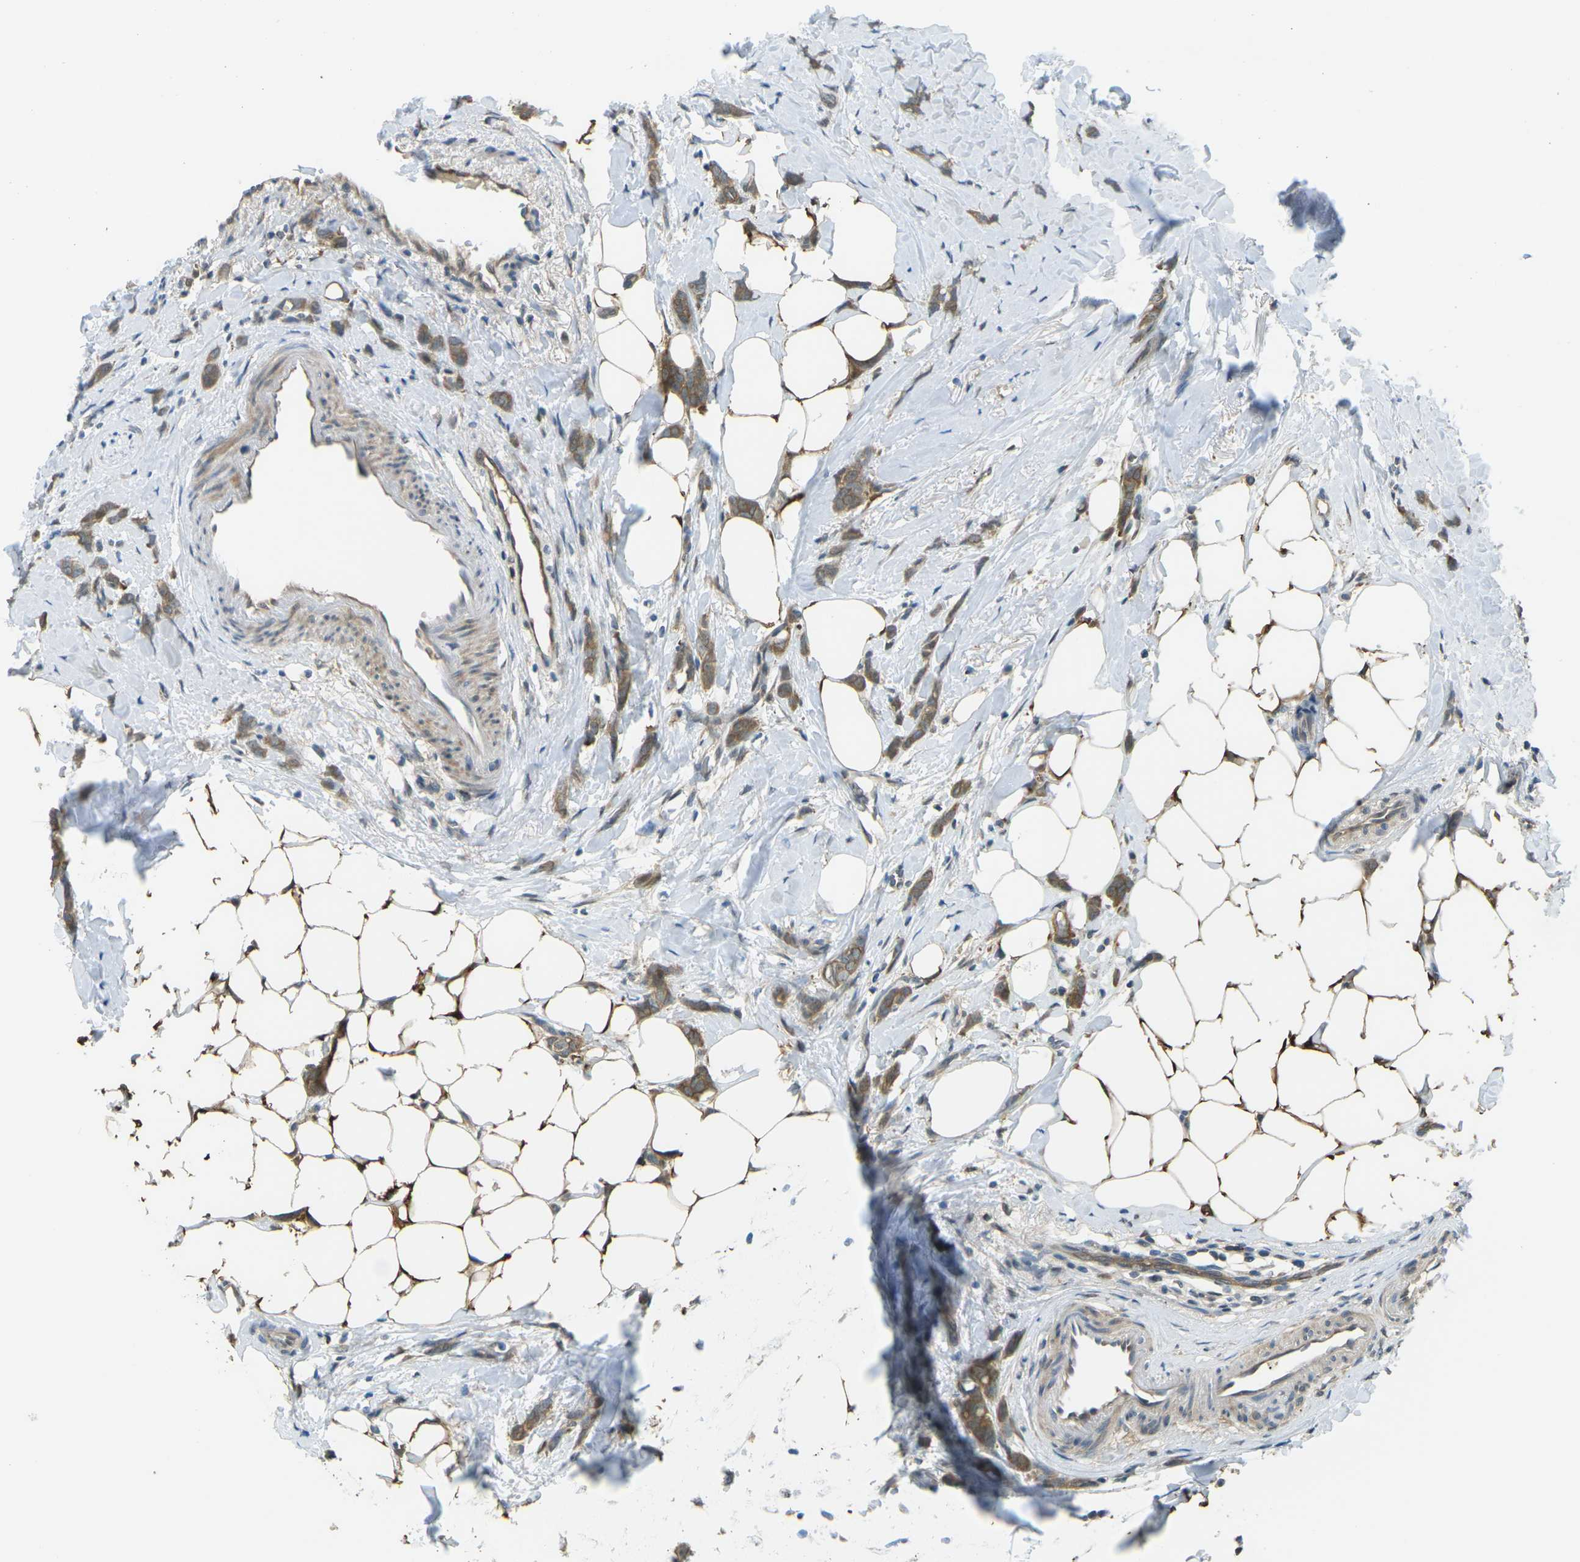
{"staining": {"intensity": "moderate", "quantity": ">75%", "location": "cytoplasmic/membranous"}, "tissue": "breast cancer", "cell_type": "Tumor cells", "image_type": "cancer", "snomed": [{"axis": "morphology", "description": "Lobular carcinoma, in situ"}, {"axis": "morphology", "description": "Lobular carcinoma"}, {"axis": "topography", "description": "Breast"}], "caption": "A high-resolution histopathology image shows immunohistochemistry (IHC) staining of breast cancer, which exhibits moderate cytoplasmic/membranous positivity in about >75% of tumor cells.", "gene": "PIEZO2", "patient": {"sex": "female", "age": 41}}